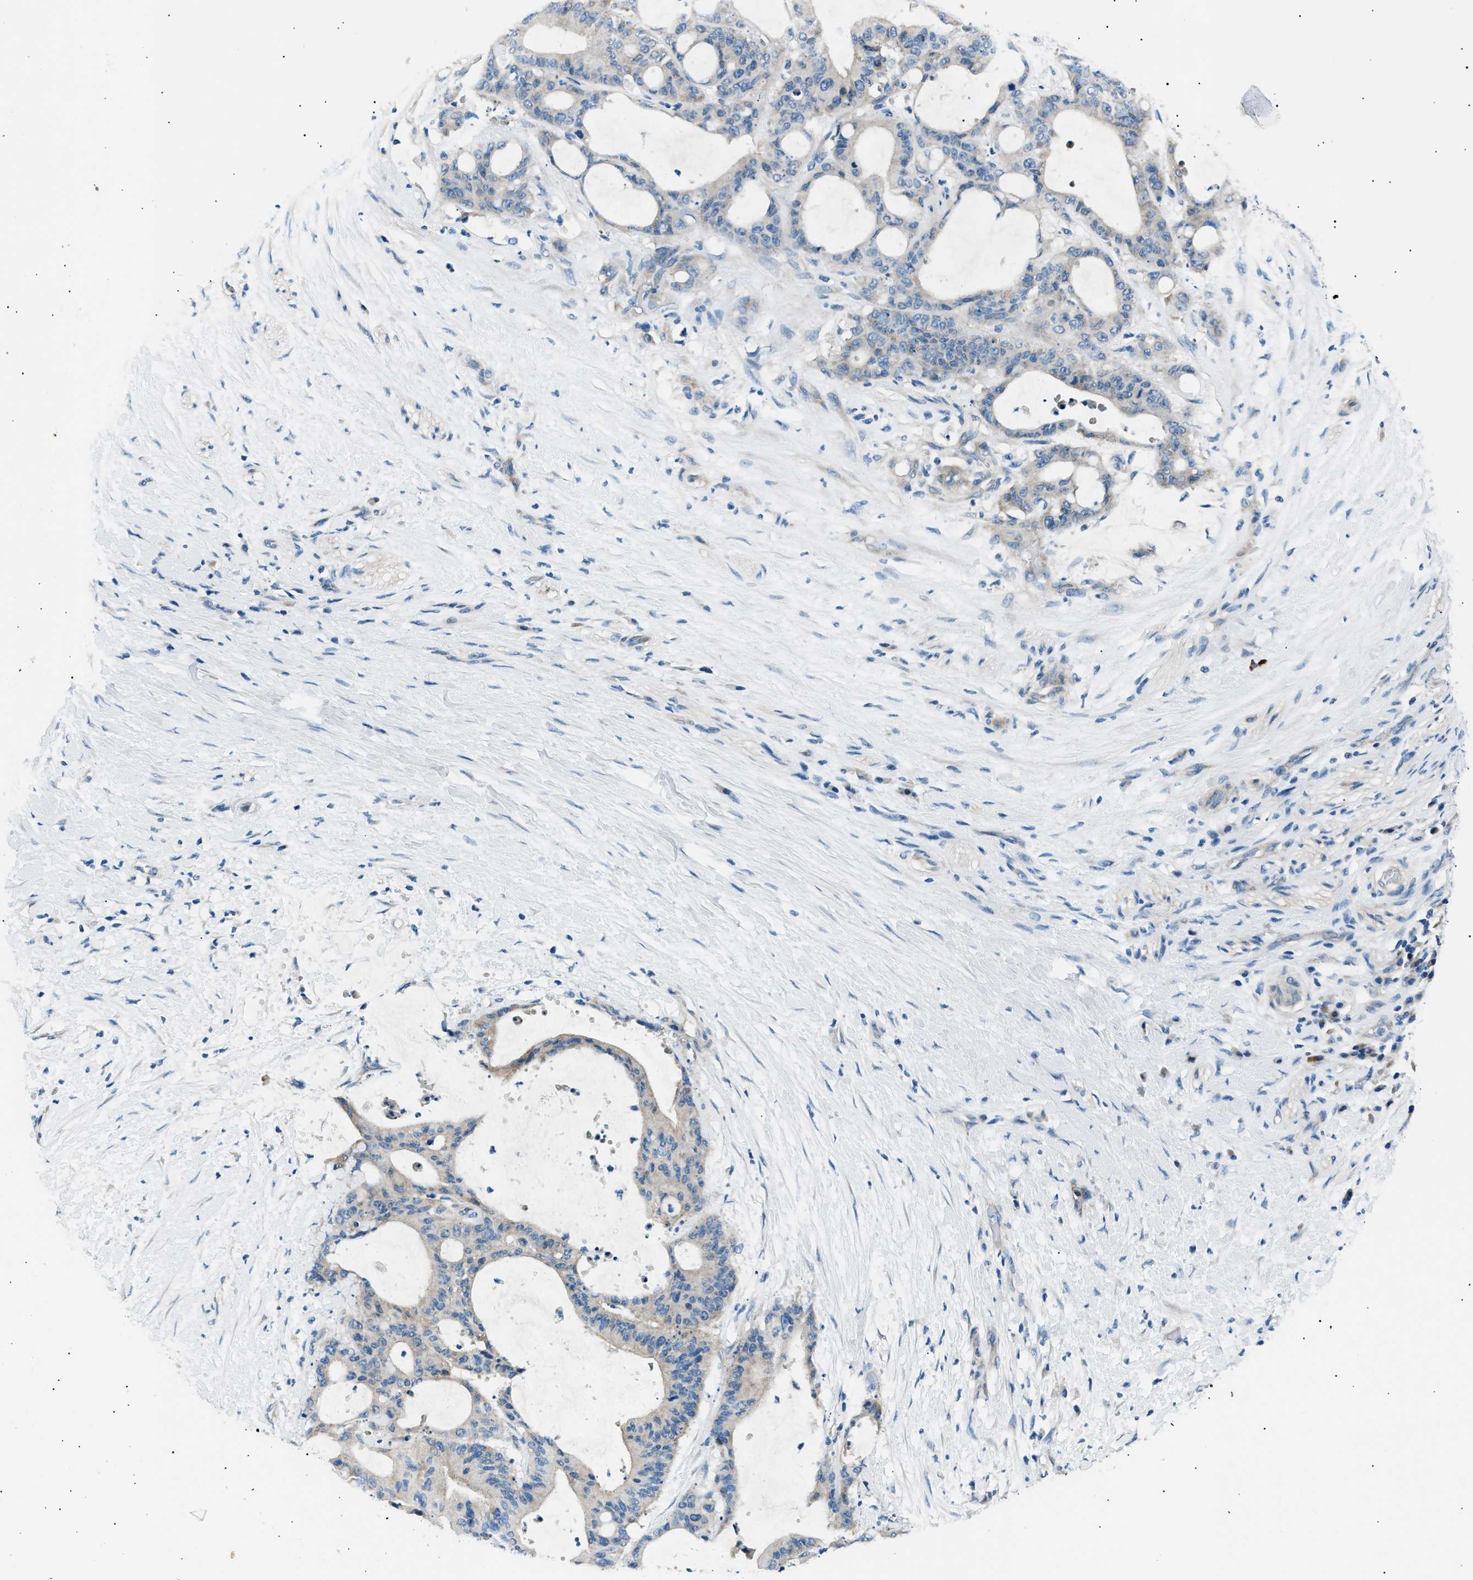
{"staining": {"intensity": "negative", "quantity": "none", "location": "none"}, "tissue": "liver cancer", "cell_type": "Tumor cells", "image_type": "cancer", "snomed": [{"axis": "morphology", "description": "Cholangiocarcinoma"}, {"axis": "topography", "description": "Liver"}], "caption": "Liver cancer was stained to show a protein in brown. There is no significant staining in tumor cells.", "gene": "LRRC37B", "patient": {"sex": "female", "age": 73}}